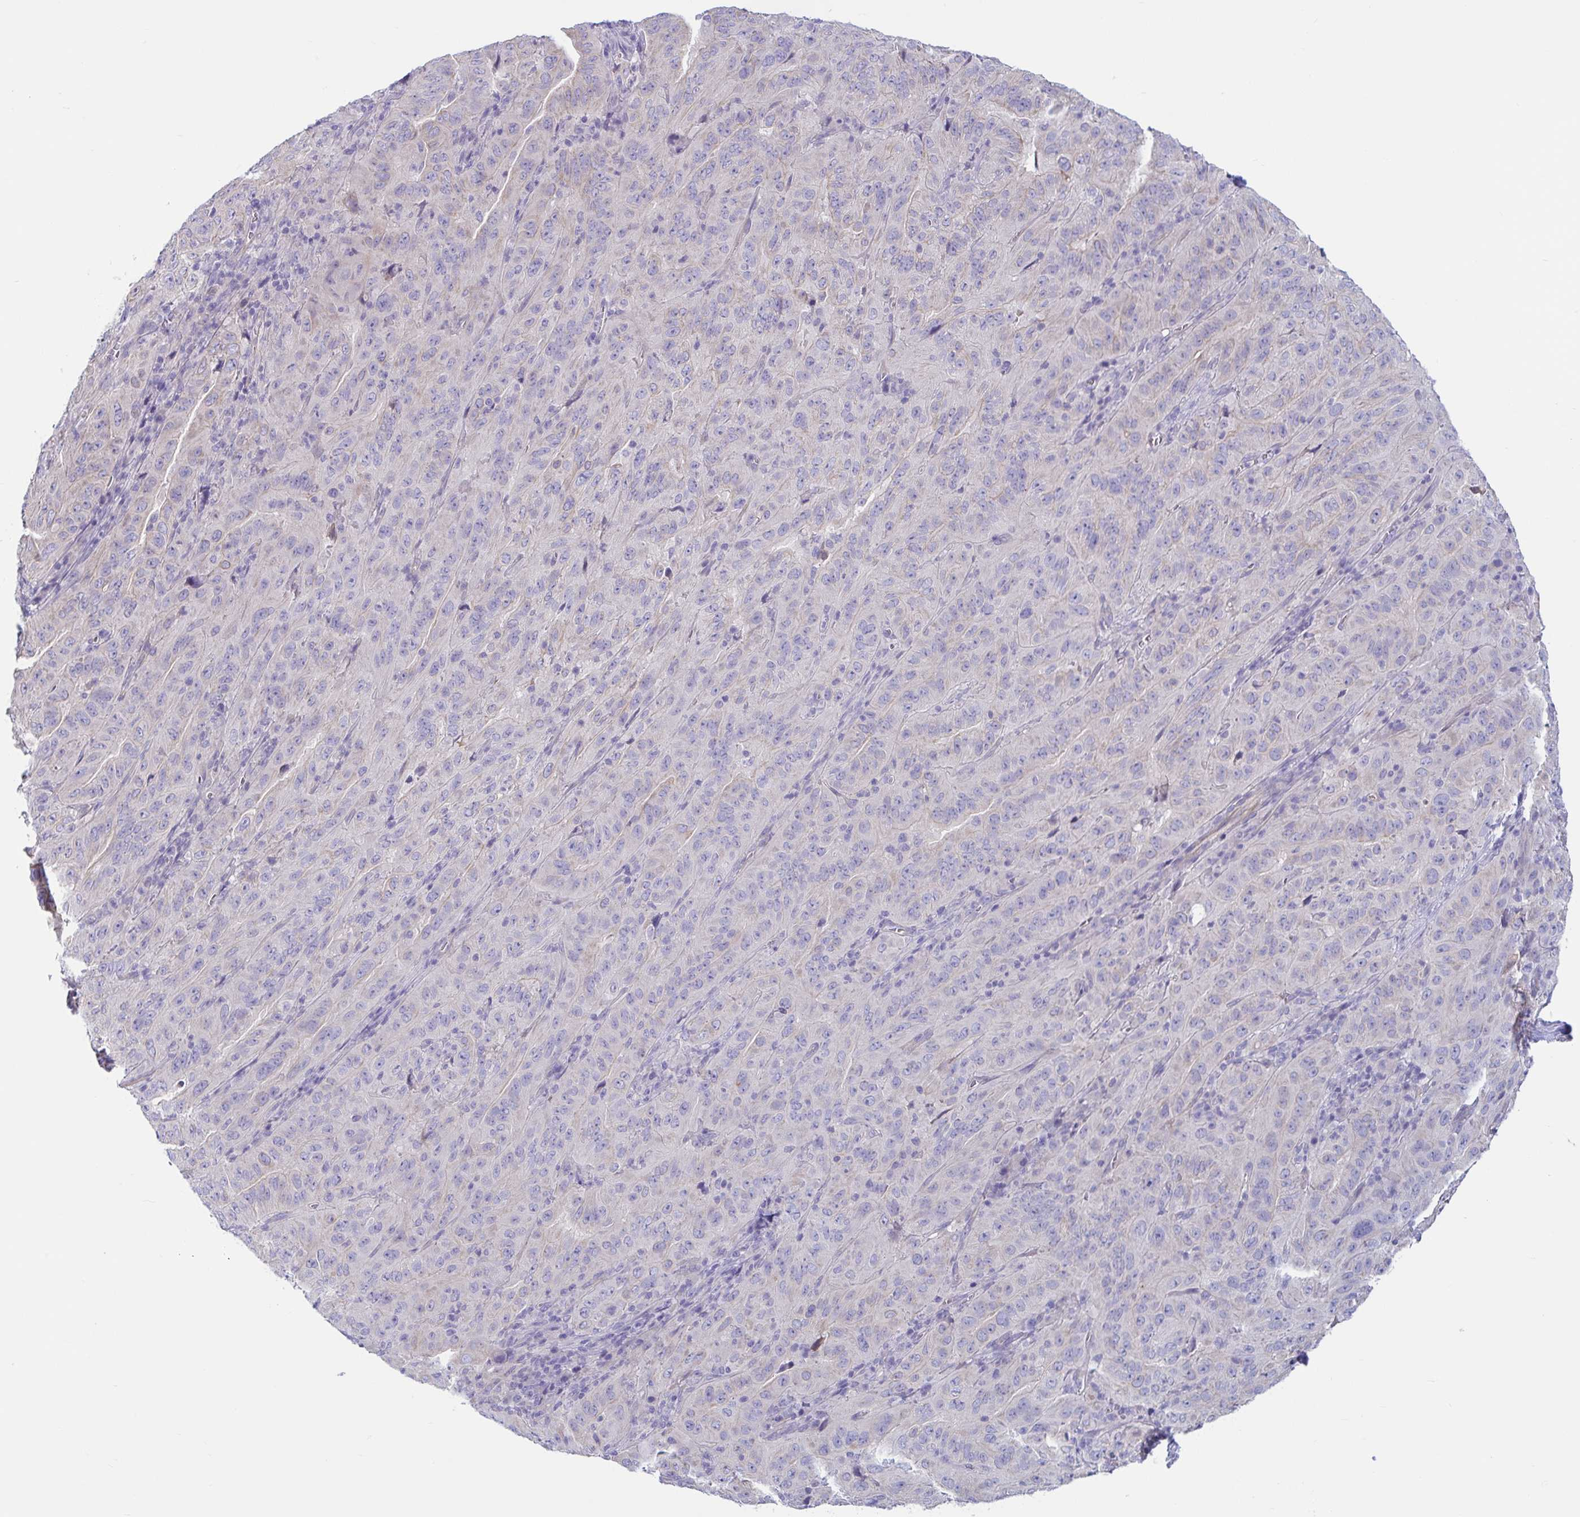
{"staining": {"intensity": "negative", "quantity": "none", "location": "none"}, "tissue": "pancreatic cancer", "cell_type": "Tumor cells", "image_type": "cancer", "snomed": [{"axis": "morphology", "description": "Adenocarcinoma, NOS"}, {"axis": "topography", "description": "Pancreas"}], "caption": "Protein analysis of pancreatic adenocarcinoma reveals no significant staining in tumor cells.", "gene": "TNNI2", "patient": {"sex": "male", "age": 63}}